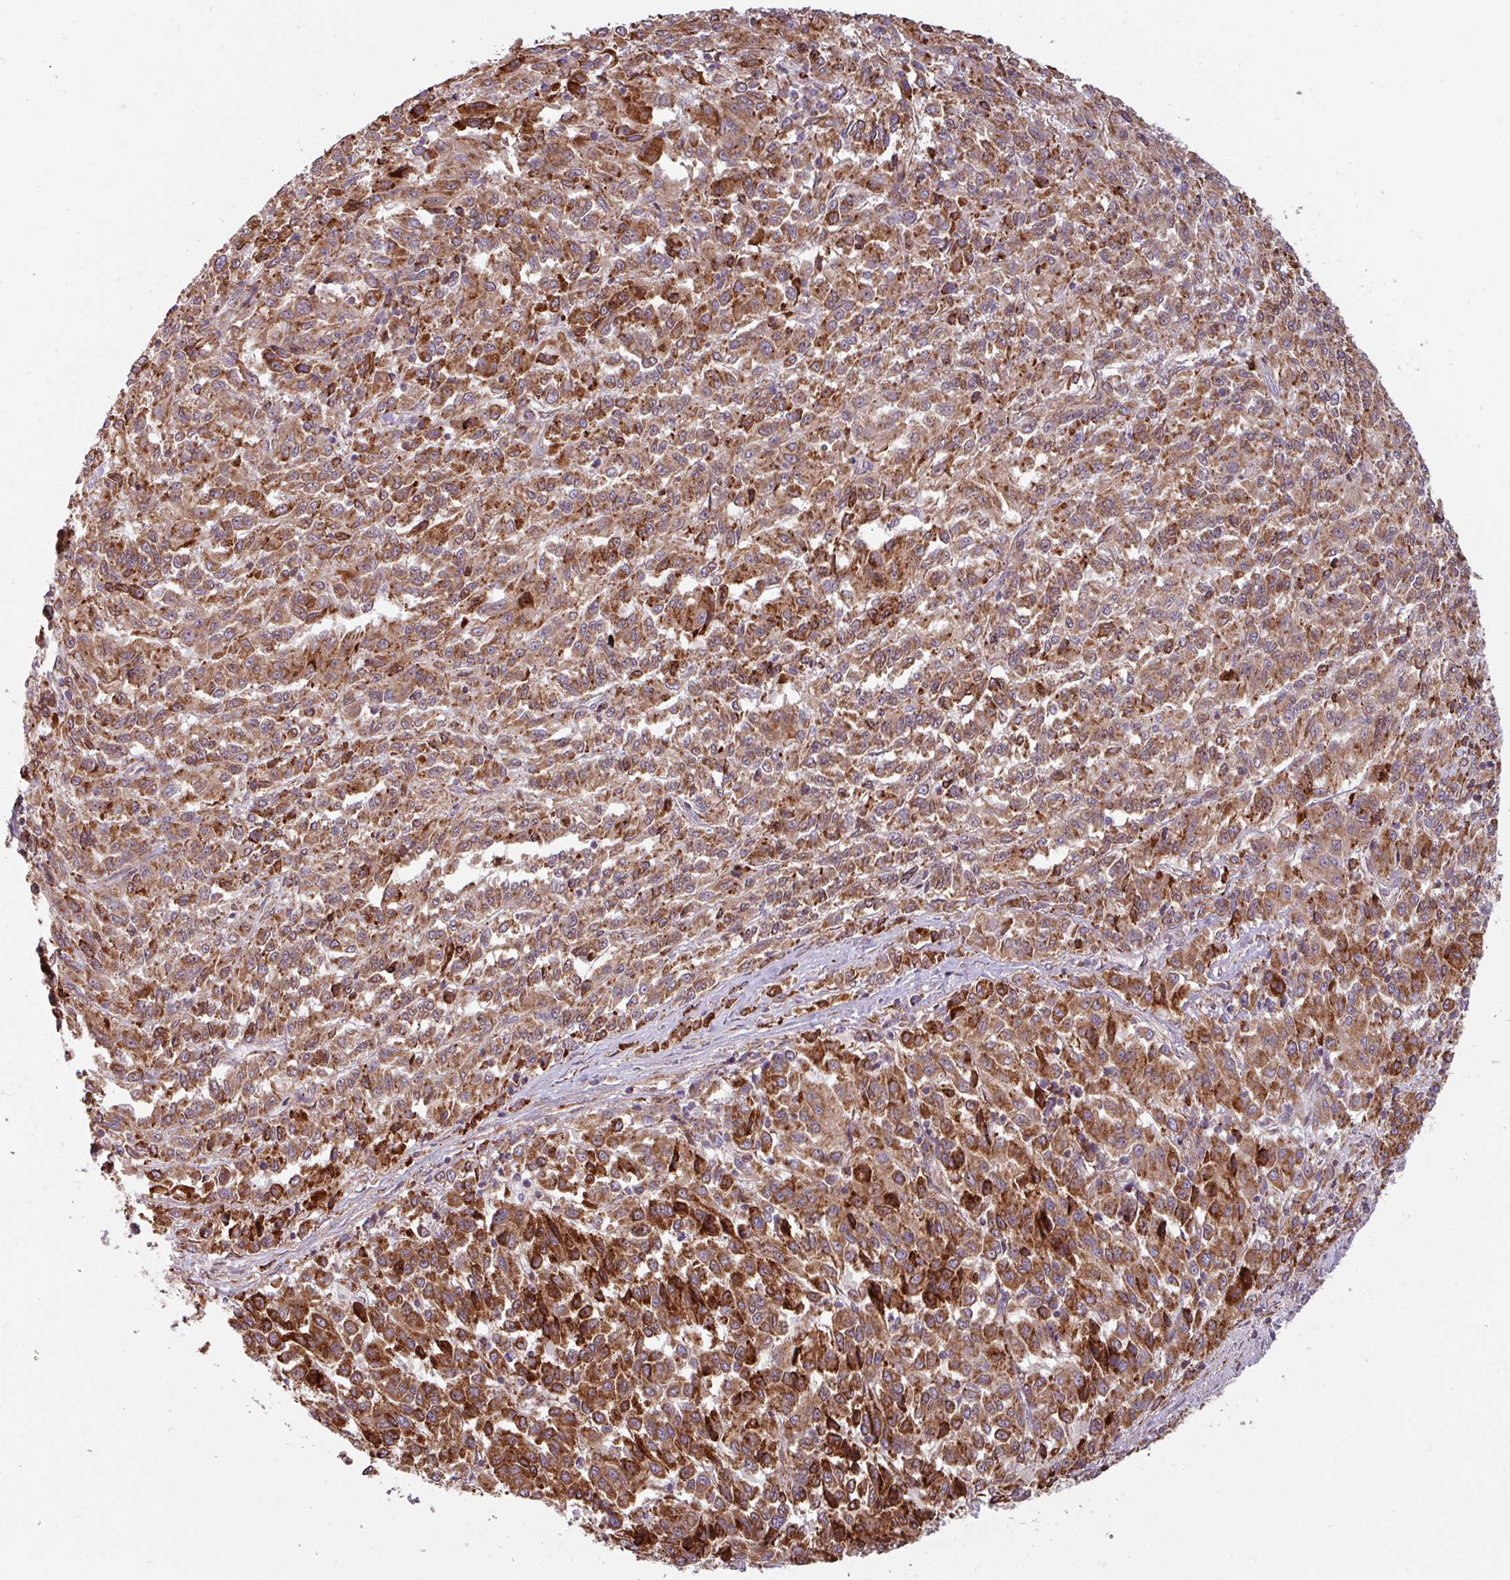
{"staining": {"intensity": "strong", "quantity": ">75%", "location": "cytoplasmic/membranous"}, "tissue": "melanoma", "cell_type": "Tumor cells", "image_type": "cancer", "snomed": [{"axis": "morphology", "description": "Malignant melanoma, Metastatic site"}, {"axis": "topography", "description": "Lung"}], "caption": "Immunohistochemistry (IHC) image of neoplastic tissue: melanoma stained using IHC reveals high levels of strong protein expression localized specifically in the cytoplasmic/membranous of tumor cells, appearing as a cytoplasmic/membranous brown color.", "gene": "MAGT1", "patient": {"sex": "male", "age": 64}}